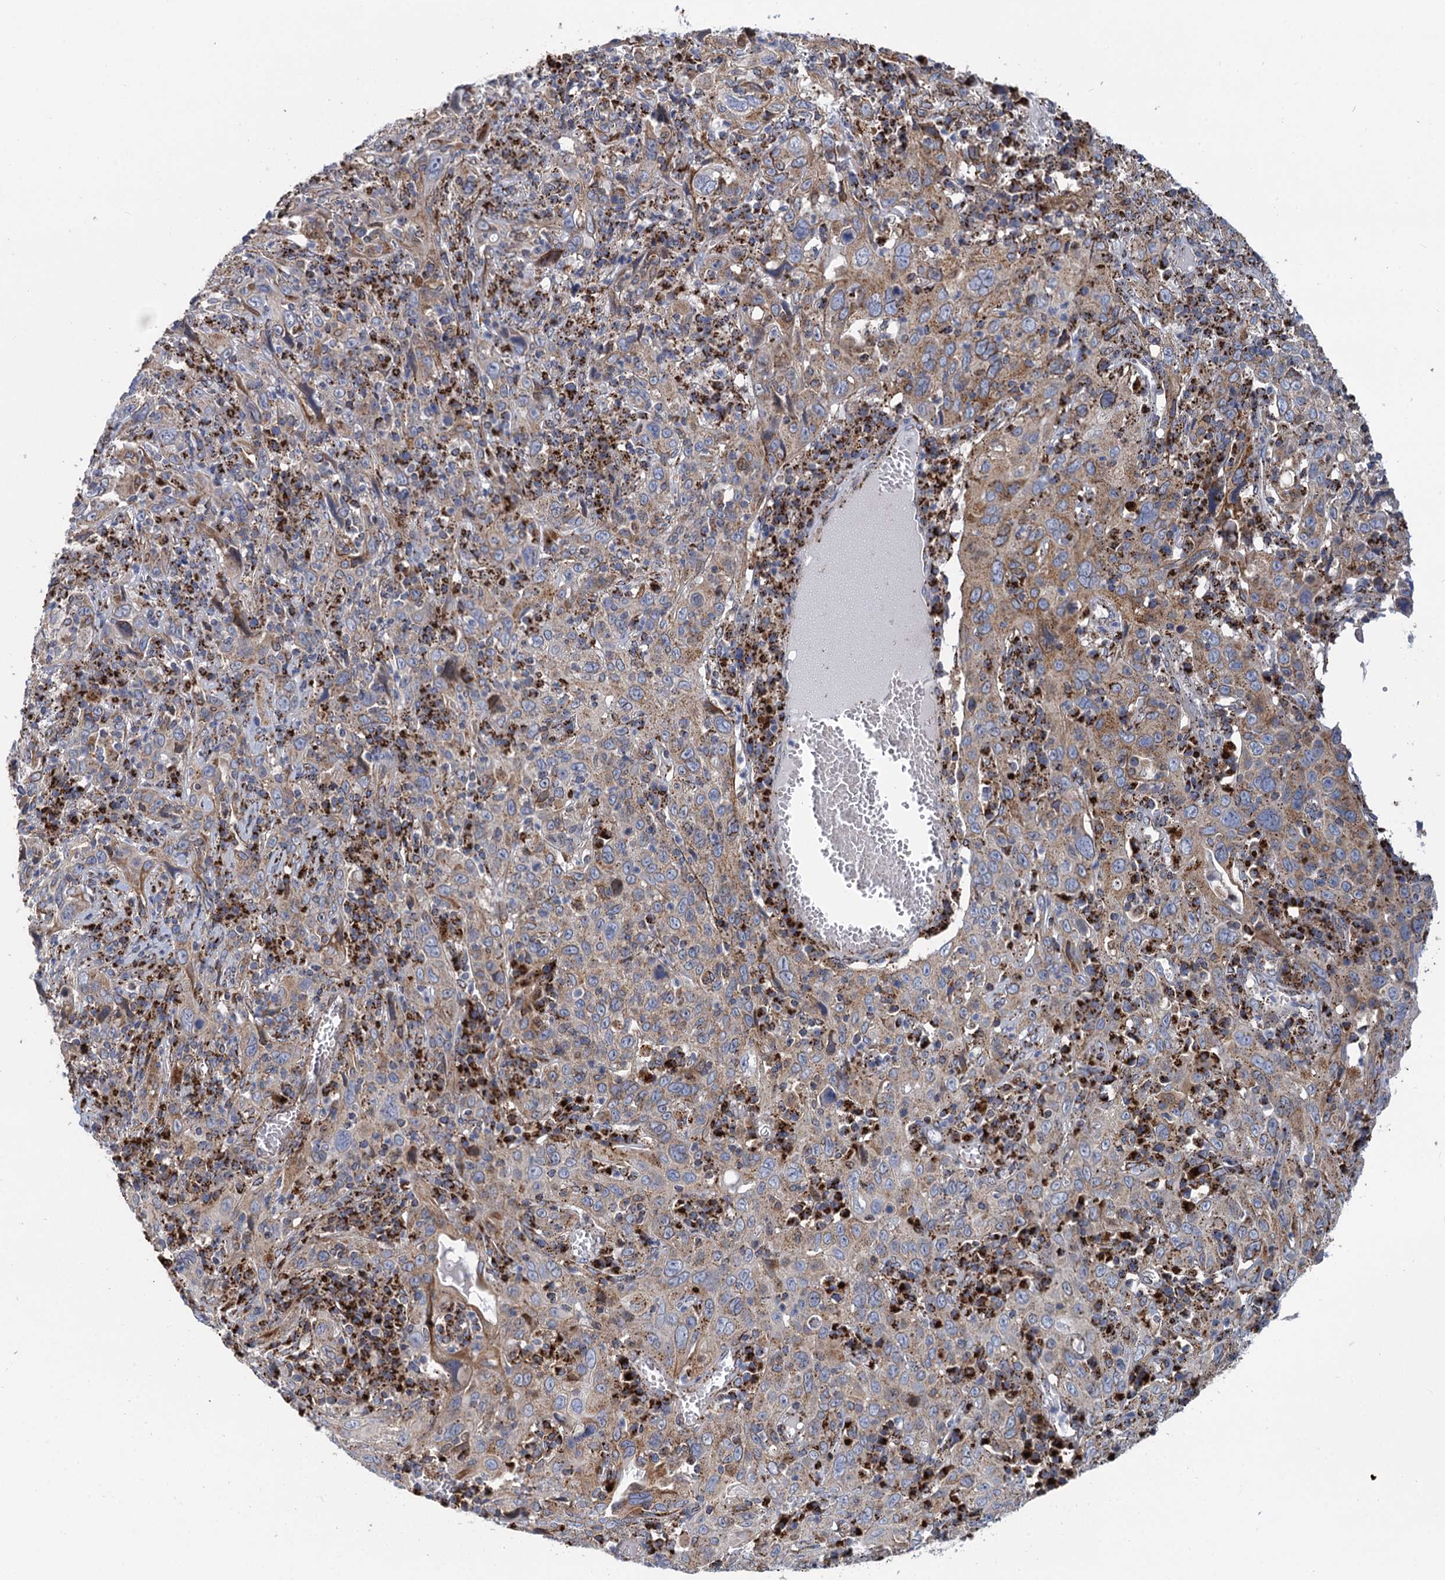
{"staining": {"intensity": "moderate", "quantity": "25%-75%", "location": "cytoplasmic/membranous"}, "tissue": "cervical cancer", "cell_type": "Tumor cells", "image_type": "cancer", "snomed": [{"axis": "morphology", "description": "Squamous cell carcinoma, NOS"}, {"axis": "topography", "description": "Cervix"}], "caption": "DAB immunohistochemical staining of human cervical cancer (squamous cell carcinoma) shows moderate cytoplasmic/membranous protein expression in approximately 25%-75% of tumor cells.", "gene": "SUPT20H", "patient": {"sex": "female", "age": 46}}